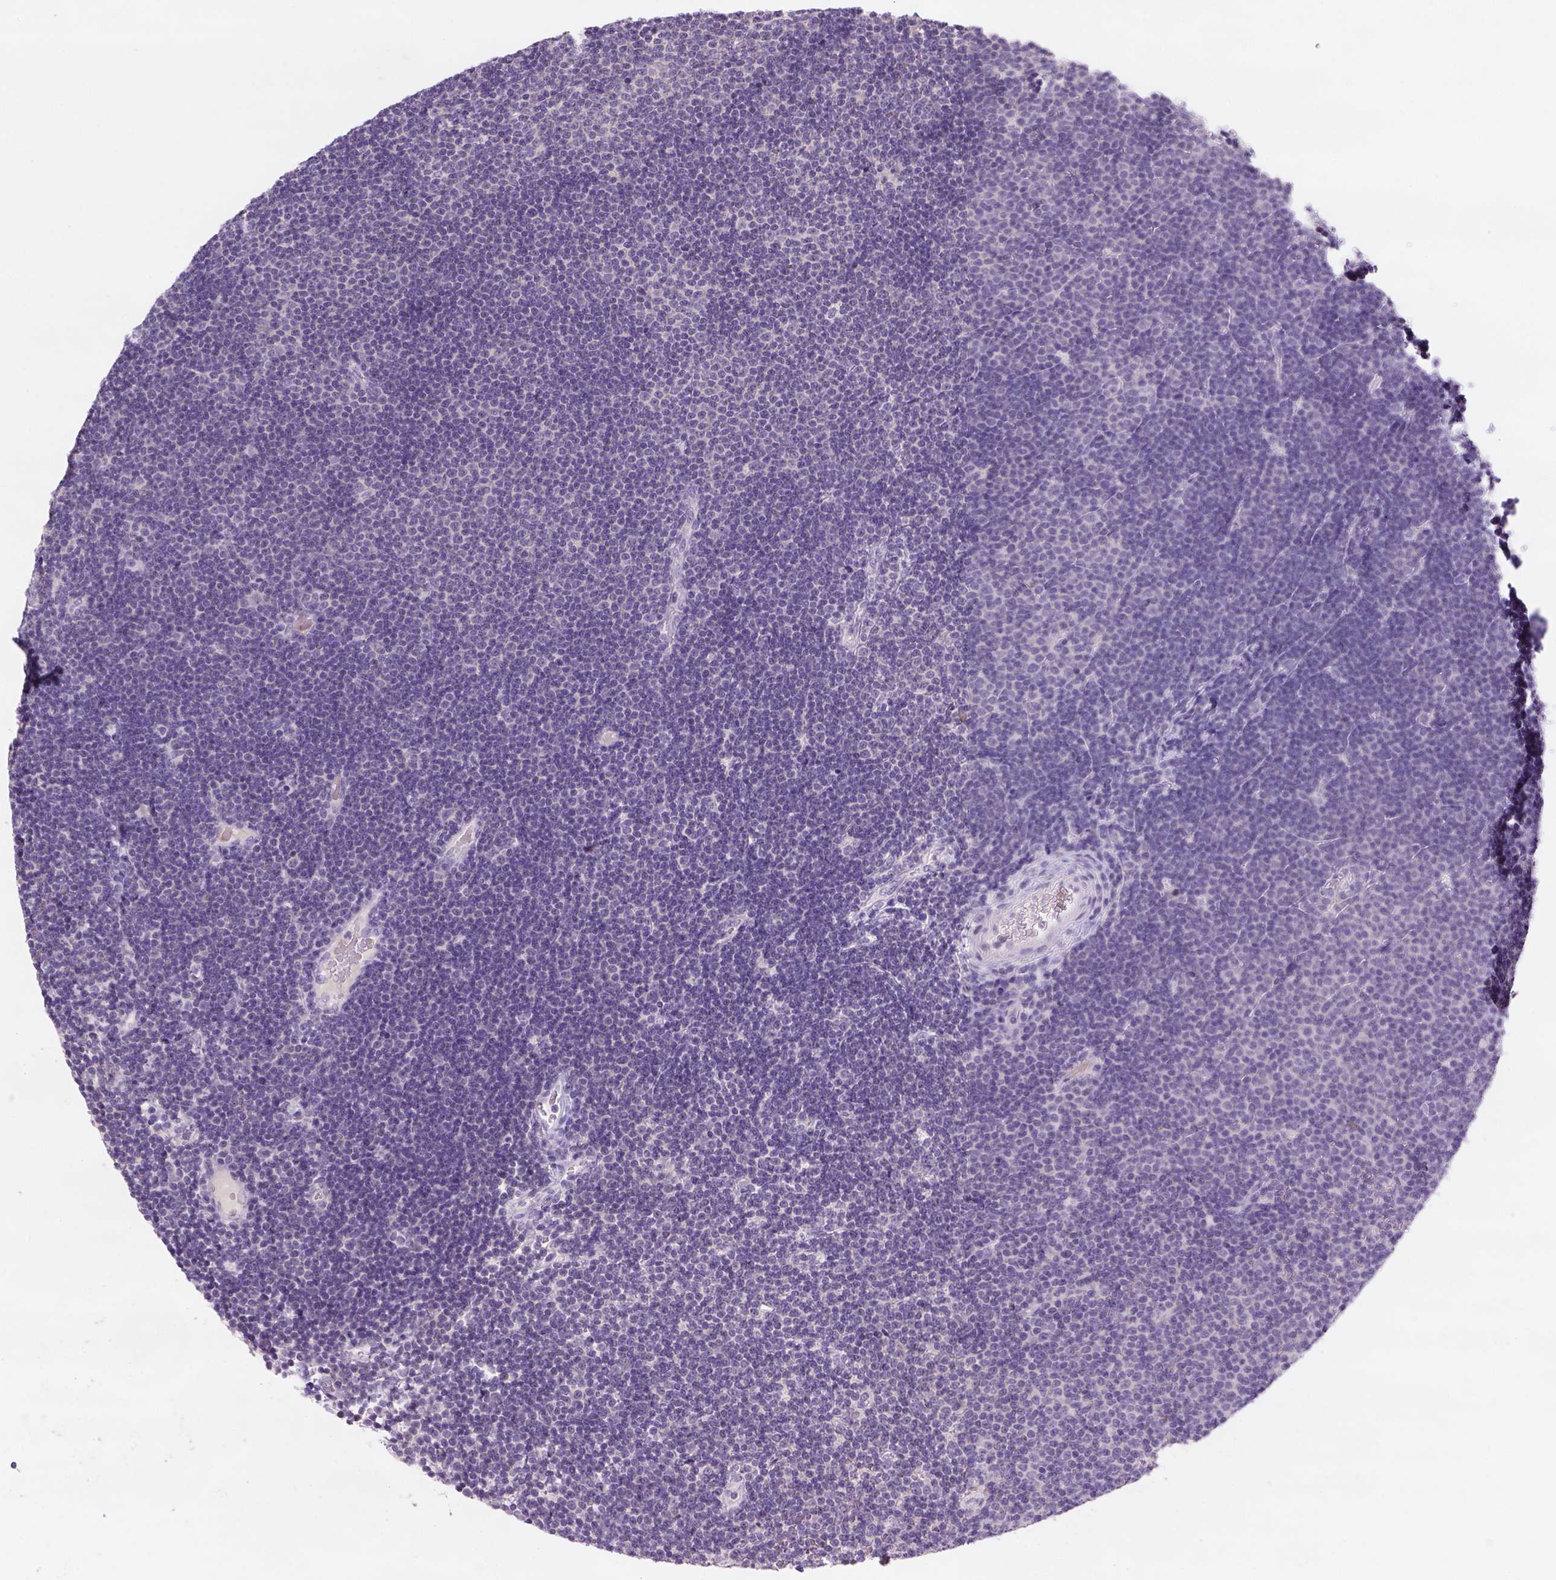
{"staining": {"intensity": "negative", "quantity": "none", "location": "none"}, "tissue": "lymphoma", "cell_type": "Tumor cells", "image_type": "cancer", "snomed": [{"axis": "morphology", "description": "Malignant lymphoma, non-Hodgkin's type, Low grade"}, {"axis": "topography", "description": "Brain"}], "caption": "Immunohistochemical staining of low-grade malignant lymphoma, non-Hodgkin's type reveals no significant staining in tumor cells. (DAB (3,3'-diaminobenzidine) immunohistochemistry with hematoxylin counter stain).", "gene": "ZMAT4", "patient": {"sex": "female", "age": 66}}